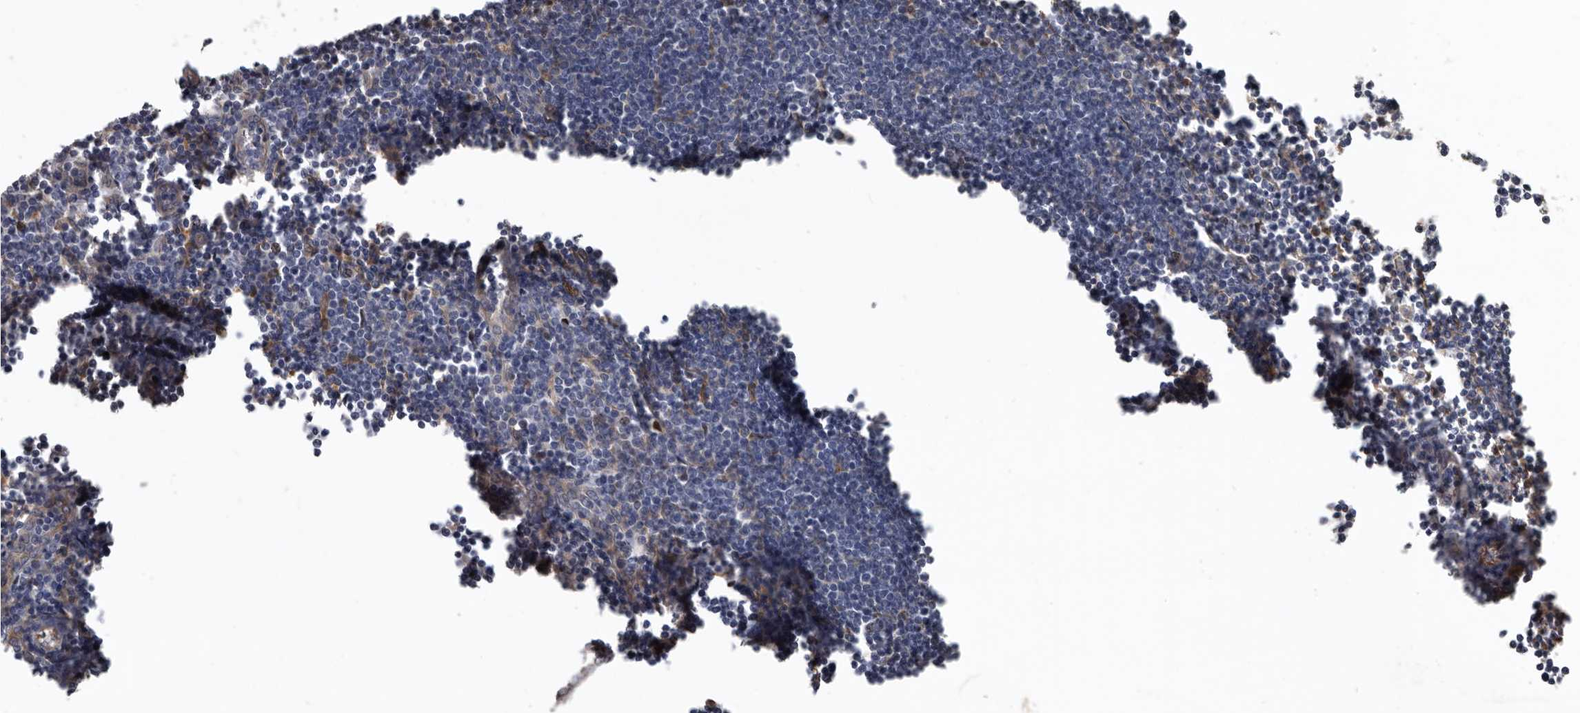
{"staining": {"intensity": "moderate", "quantity": ">75%", "location": "cytoplasmic/membranous,nuclear"}, "tissue": "lymph node", "cell_type": "Germinal center cells", "image_type": "normal", "snomed": [{"axis": "morphology", "description": "Normal tissue, NOS"}, {"axis": "morphology", "description": "Malignant melanoma, Metastatic site"}, {"axis": "topography", "description": "Lymph node"}], "caption": "Moderate cytoplasmic/membranous,nuclear staining for a protein is present in about >75% of germinal center cells of normal lymph node using immunohistochemistry (IHC).", "gene": "CDCA8", "patient": {"sex": "male", "age": 41}}